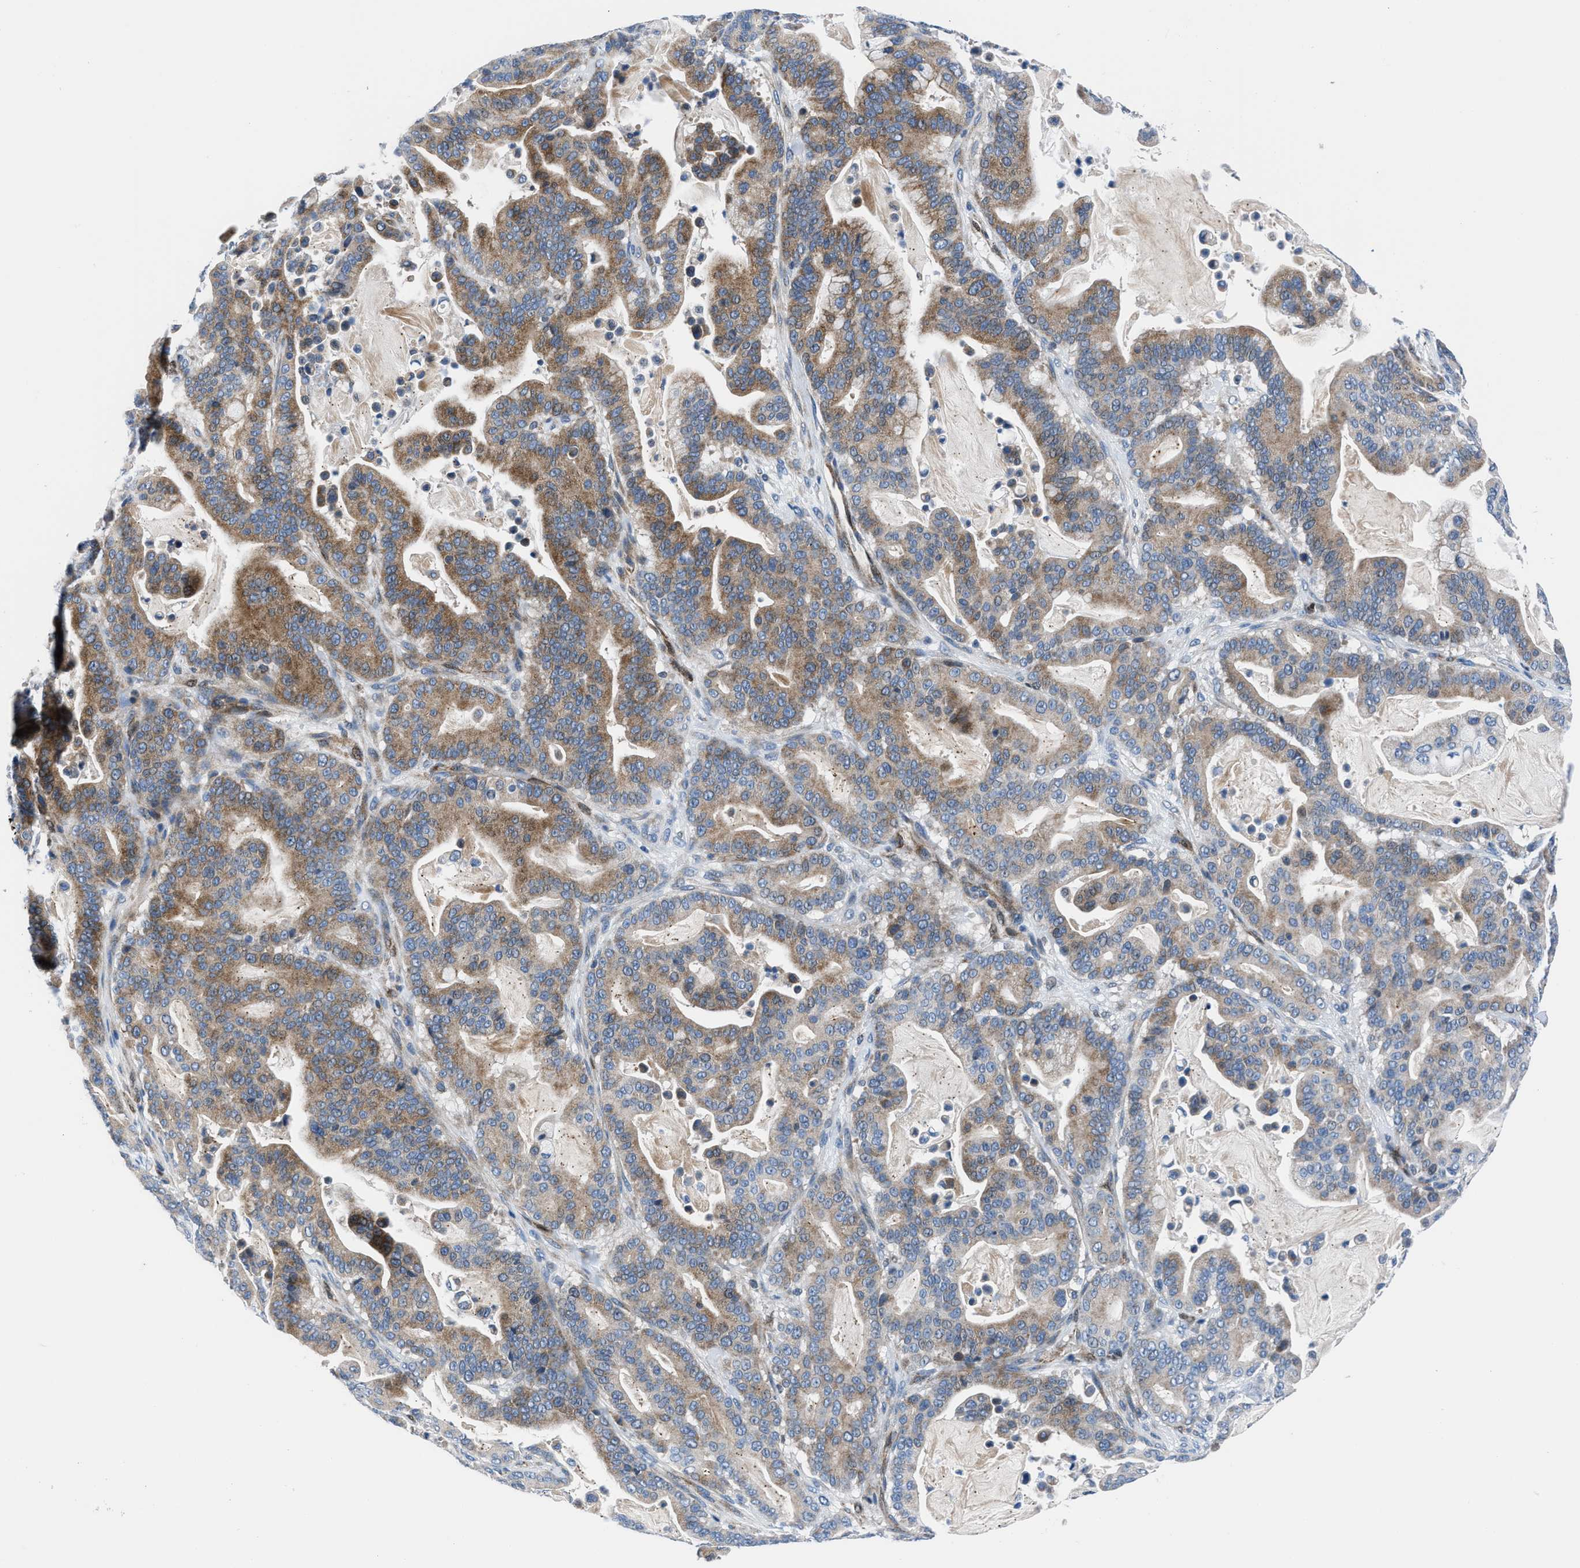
{"staining": {"intensity": "moderate", "quantity": "25%-75%", "location": "cytoplasmic/membranous"}, "tissue": "pancreatic cancer", "cell_type": "Tumor cells", "image_type": "cancer", "snomed": [{"axis": "morphology", "description": "Adenocarcinoma, NOS"}, {"axis": "topography", "description": "Pancreas"}], "caption": "Pancreatic cancer (adenocarcinoma) was stained to show a protein in brown. There is medium levels of moderate cytoplasmic/membranous positivity in about 25%-75% of tumor cells. (Stains: DAB (3,3'-diaminobenzidine) in brown, nuclei in blue, Microscopy: brightfield microscopy at high magnification).", "gene": "LMO2", "patient": {"sex": "male", "age": 63}}